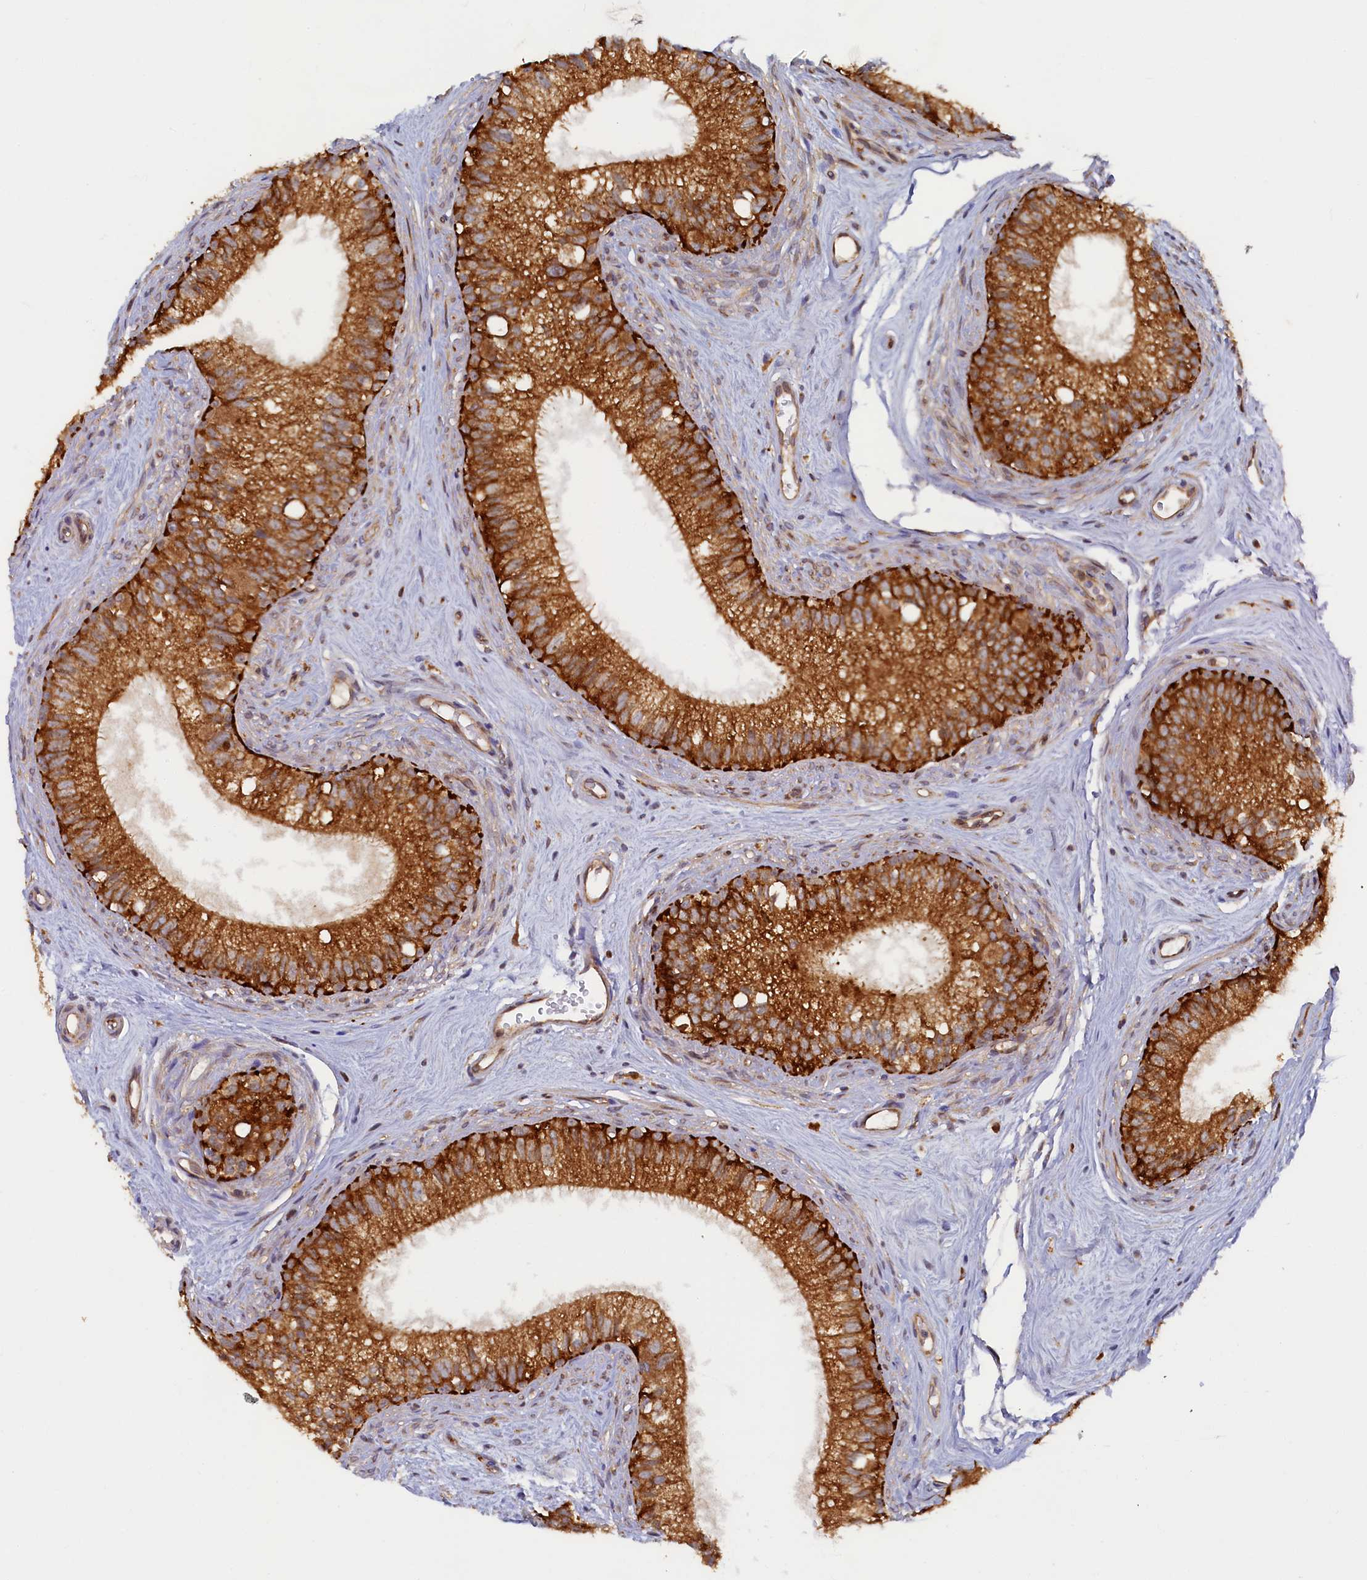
{"staining": {"intensity": "strong", "quantity": ">75%", "location": "cytoplasmic/membranous"}, "tissue": "epididymis", "cell_type": "Glandular cells", "image_type": "normal", "snomed": [{"axis": "morphology", "description": "Normal tissue, NOS"}, {"axis": "topography", "description": "Epididymis"}], "caption": "High-magnification brightfield microscopy of unremarkable epididymis stained with DAB (3,3'-diaminobenzidine) (brown) and counterstained with hematoxylin (blue). glandular cells exhibit strong cytoplasmic/membranous positivity is seen in approximately>75% of cells. Ihc stains the protein in brown and the nuclei are stained blue.", "gene": "STX12", "patient": {"sex": "male", "age": 71}}